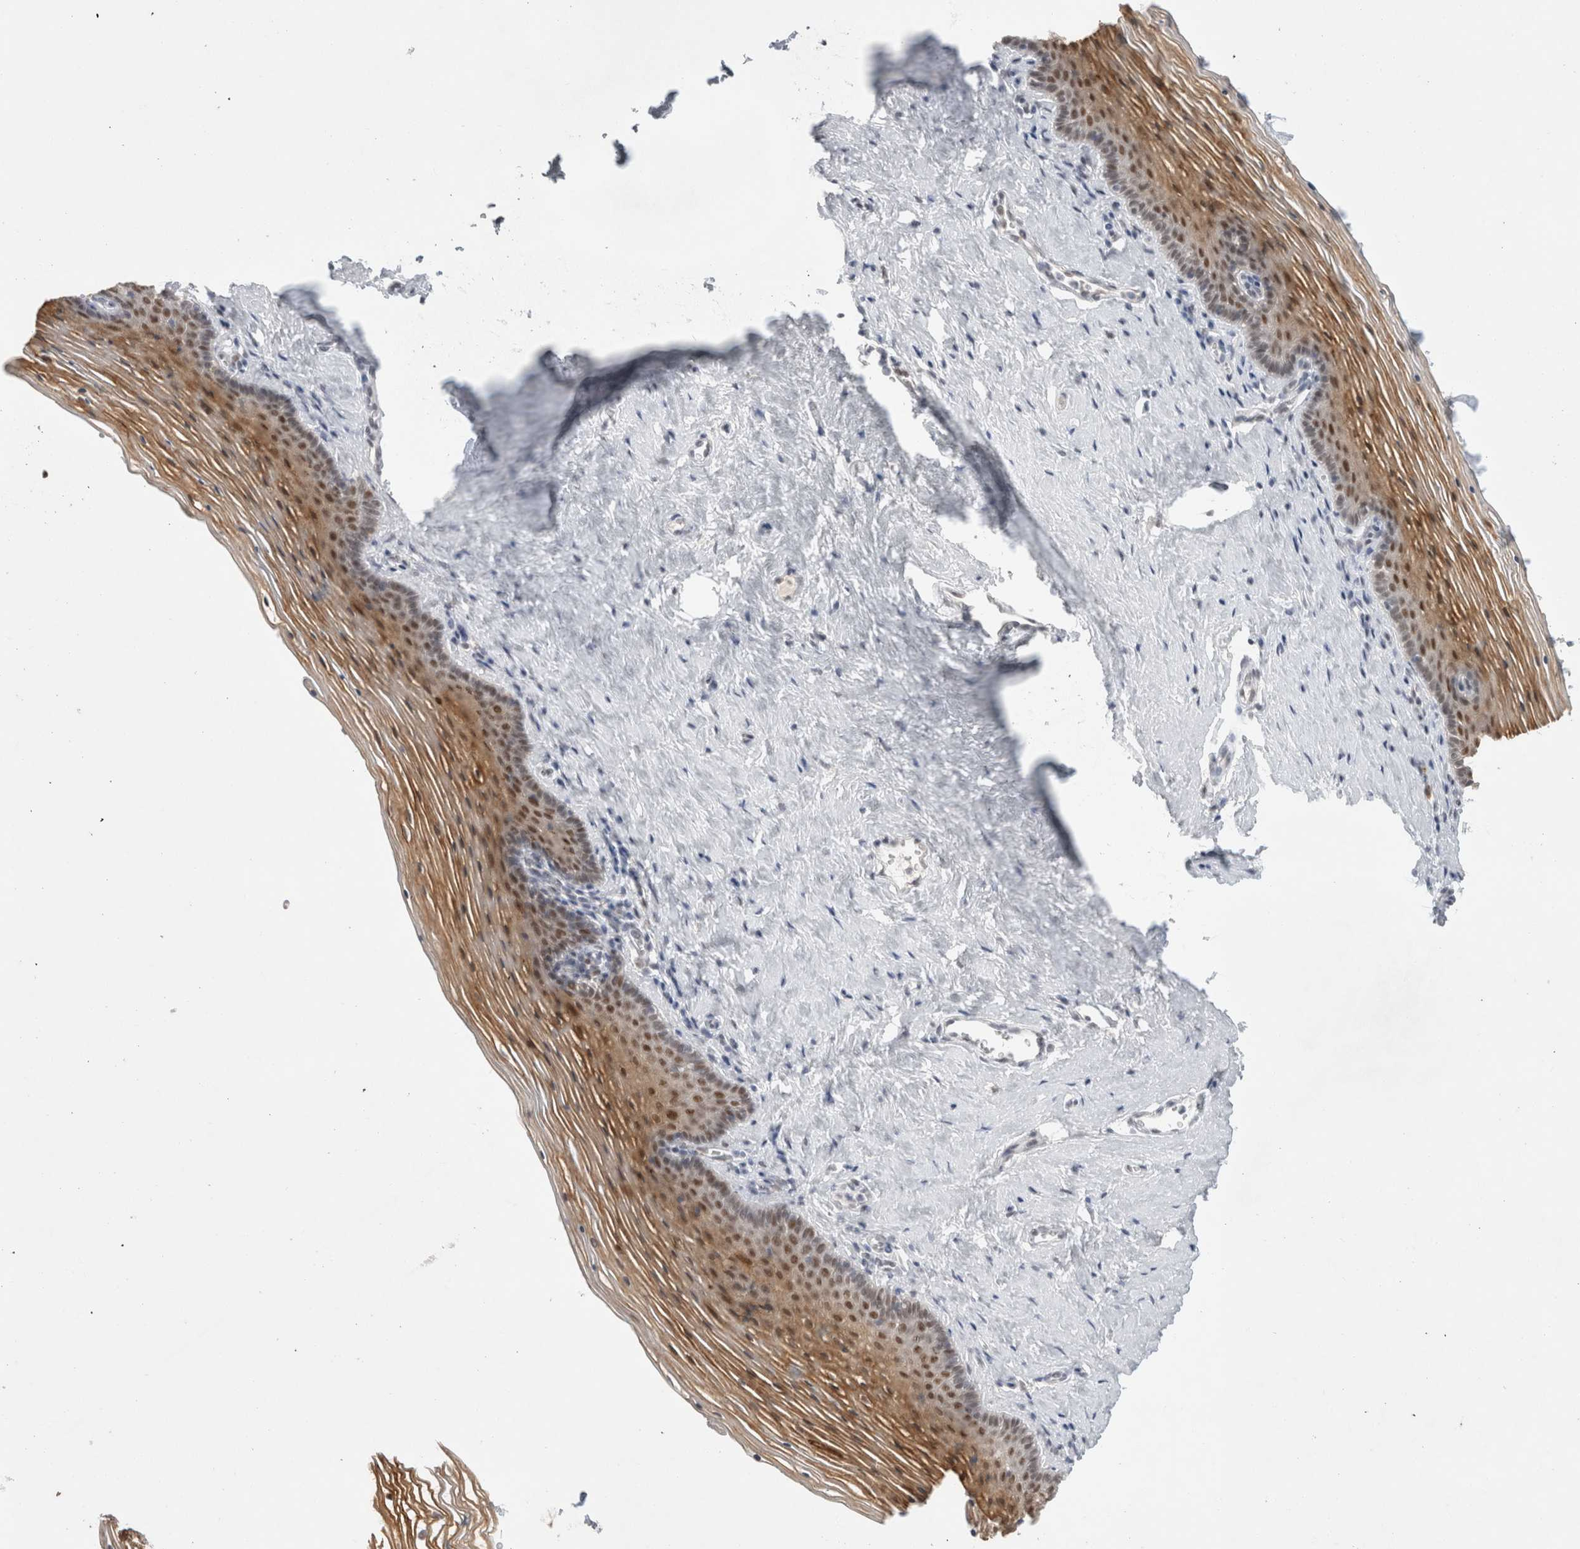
{"staining": {"intensity": "moderate", "quantity": ">75%", "location": "cytoplasmic/membranous,nuclear"}, "tissue": "vagina", "cell_type": "Squamous epithelial cells", "image_type": "normal", "snomed": [{"axis": "morphology", "description": "Normal tissue, NOS"}, {"axis": "topography", "description": "Vagina"}], "caption": "Vagina was stained to show a protein in brown. There is medium levels of moderate cytoplasmic/membranous,nuclear staining in approximately >75% of squamous epithelial cells. The staining is performed using DAB (3,3'-diaminobenzidine) brown chromogen to label protein expression. The nuclei are counter-stained blue using hematoxylin.", "gene": "RECQL4", "patient": {"sex": "female", "age": 32}}